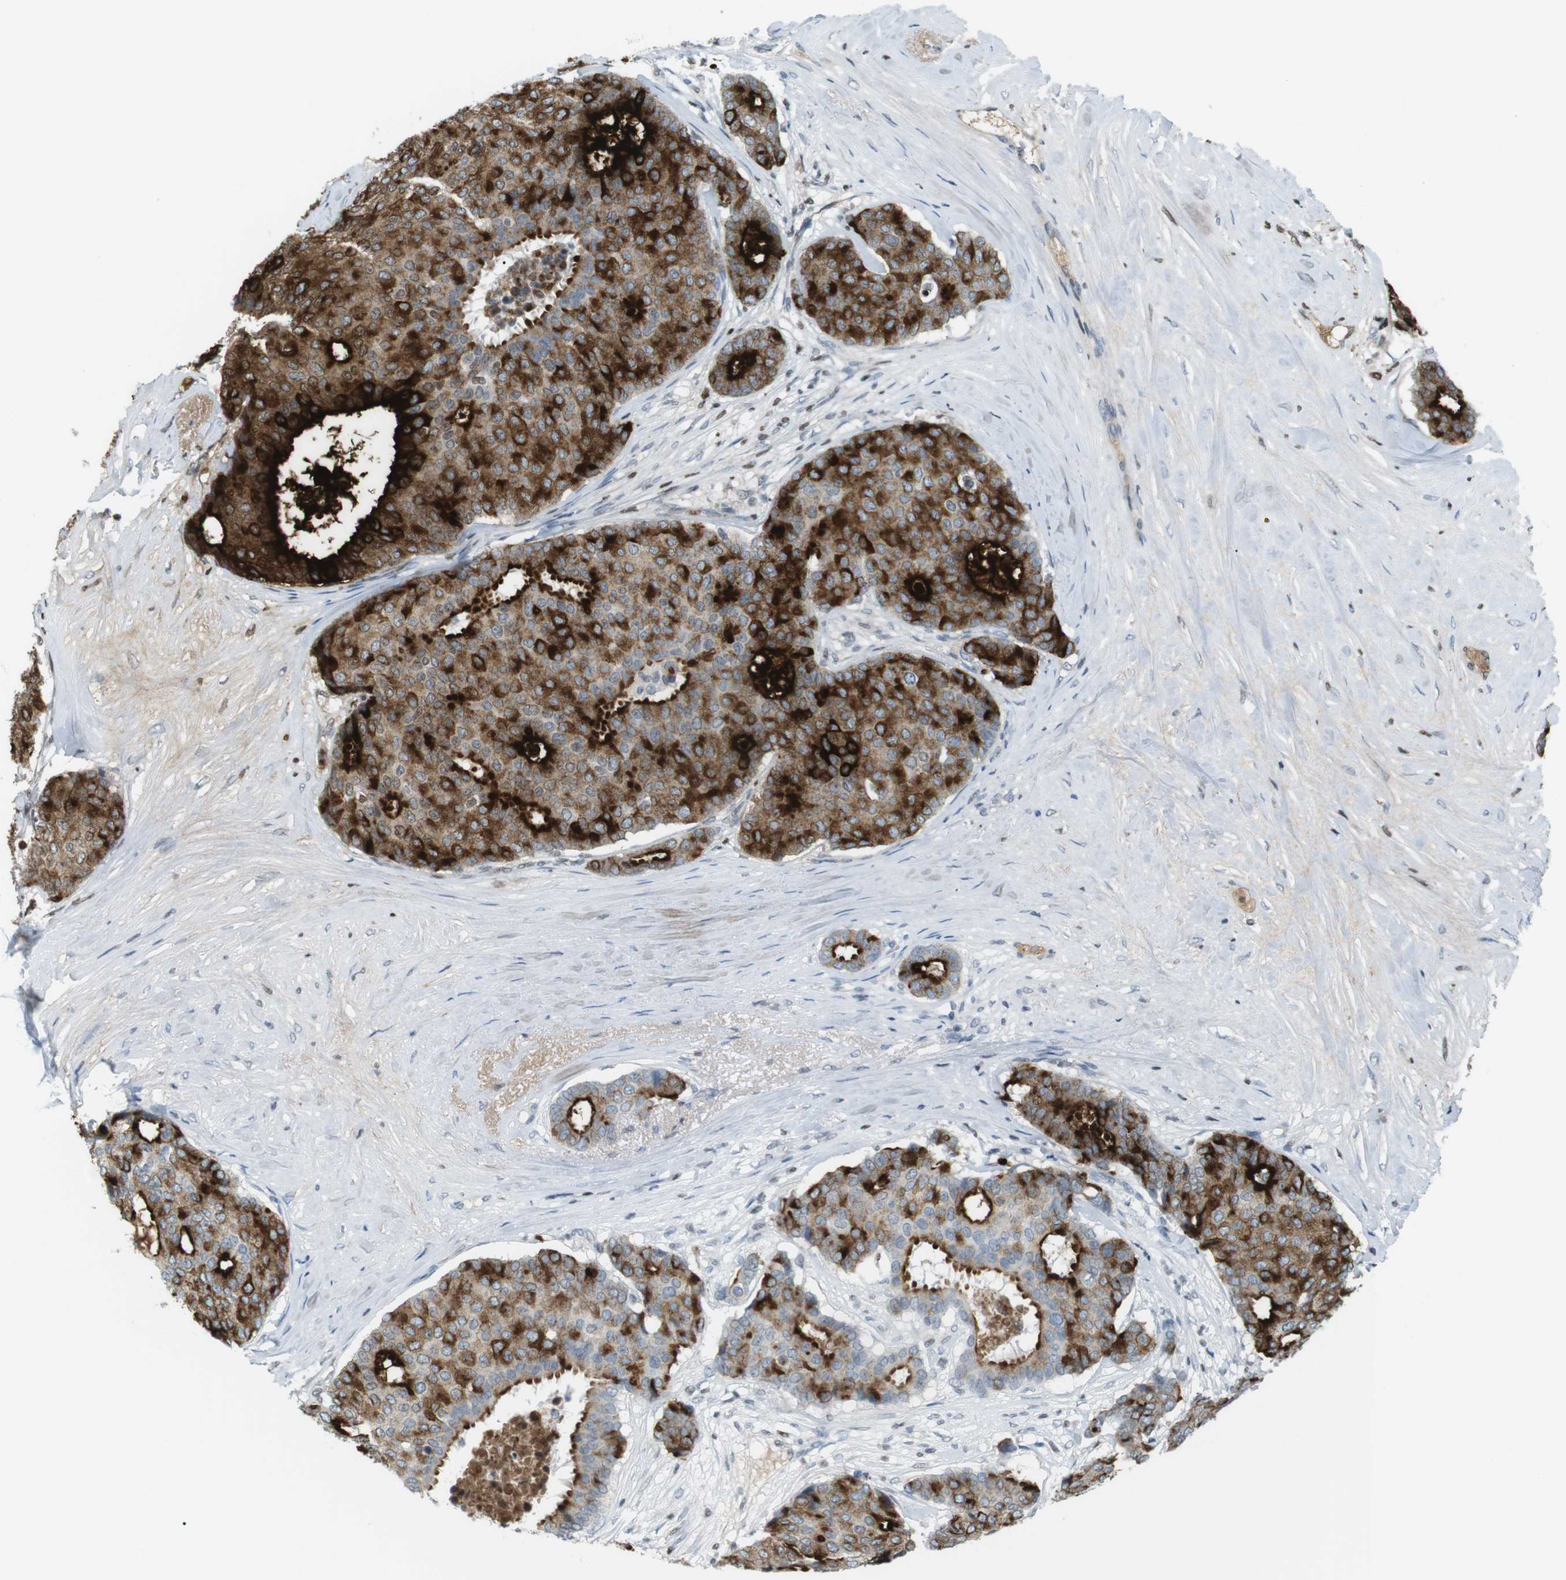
{"staining": {"intensity": "strong", "quantity": ">75%", "location": "cytoplasmic/membranous"}, "tissue": "breast cancer", "cell_type": "Tumor cells", "image_type": "cancer", "snomed": [{"axis": "morphology", "description": "Duct carcinoma"}, {"axis": "topography", "description": "Breast"}], "caption": "Tumor cells show high levels of strong cytoplasmic/membranous staining in approximately >75% of cells in invasive ductal carcinoma (breast).", "gene": "AZGP1", "patient": {"sex": "female", "age": 75}}